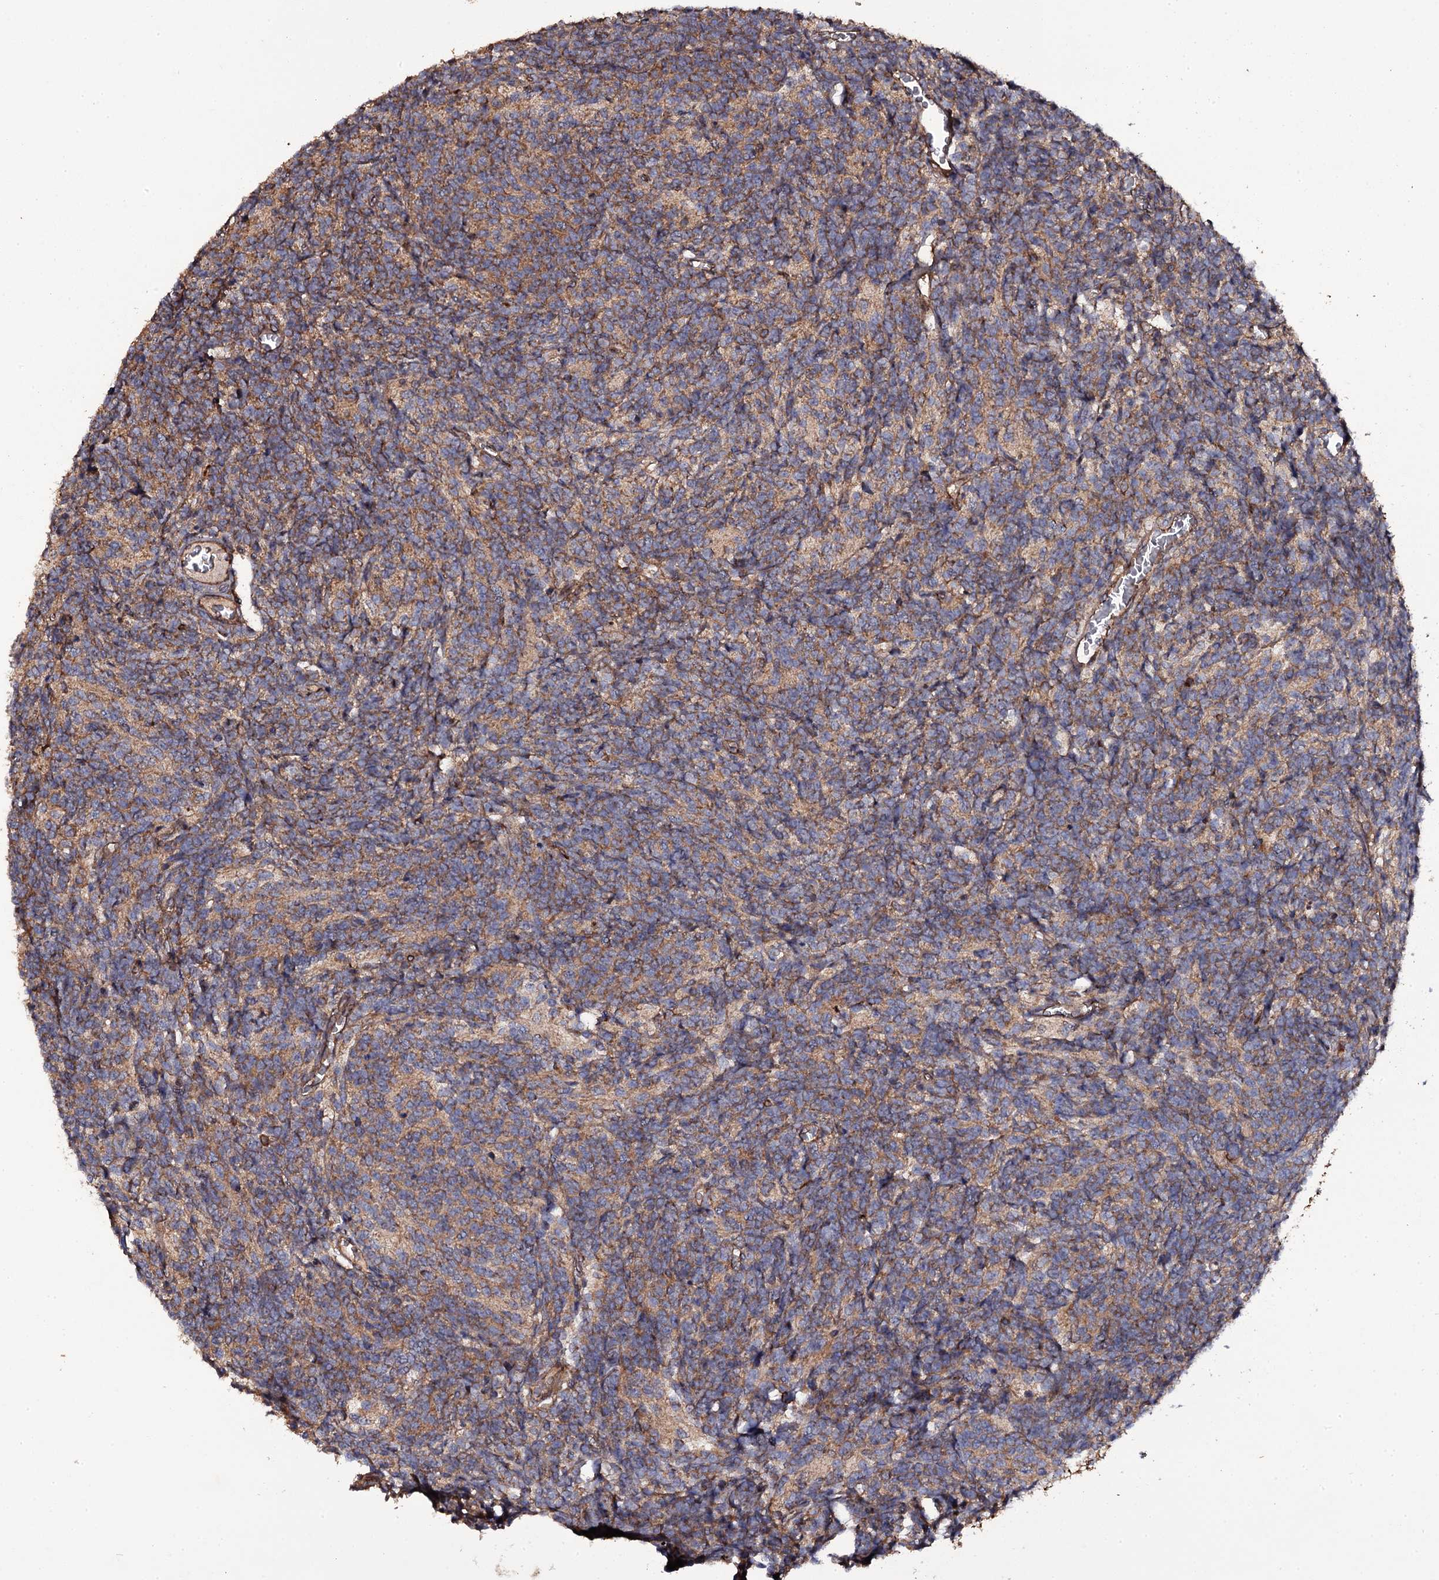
{"staining": {"intensity": "moderate", "quantity": ">75%", "location": "cytoplasmic/membranous"}, "tissue": "glioma", "cell_type": "Tumor cells", "image_type": "cancer", "snomed": [{"axis": "morphology", "description": "Glioma, malignant, Low grade"}, {"axis": "topography", "description": "Brain"}], "caption": "This histopathology image reveals immunohistochemistry staining of malignant low-grade glioma, with medium moderate cytoplasmic/membranous expression in about >75% of tumor cells.", "gene": "TTC23", "patient": {"sex": "female", "age": 1}}